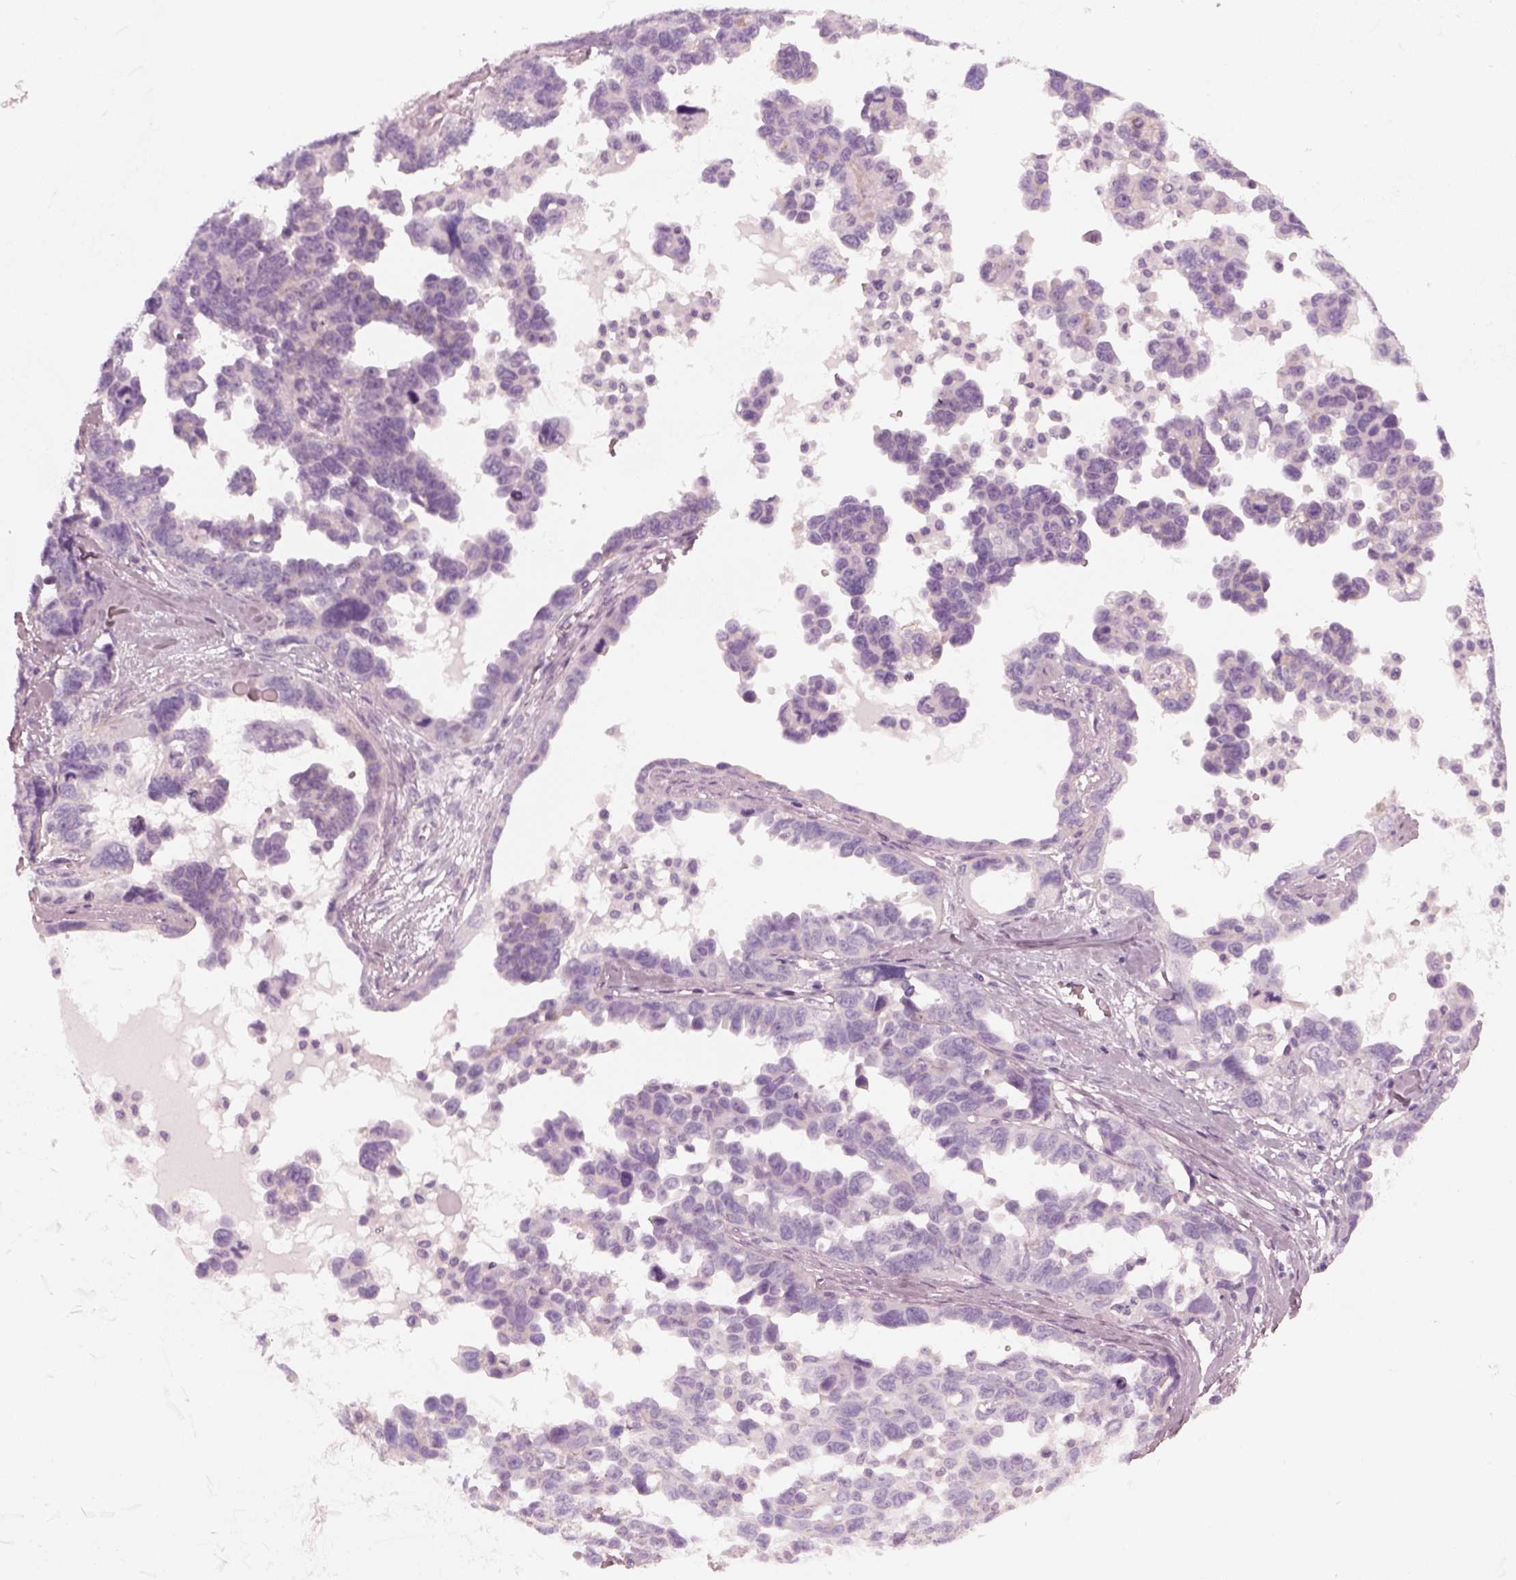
{"staining": {"intensity": "negative", "quantity": "none", "location": "none"}, "tissue": "ovarian cancer", "cell_type": "Tumor cells", "image_type": "cancer", "snomed": [{"axis": "morphology", "description": "Cystadenocarcinoma, serous, NOS"}, {"axis": "topography", "description": "Ovary"}], "caption": "Image shows no protein staining in tumor cells of ovarian serous cystadenocarcinoma tissue.", "gene": "CRYBA2", "patient": {"sex": "female", "age": 69}}